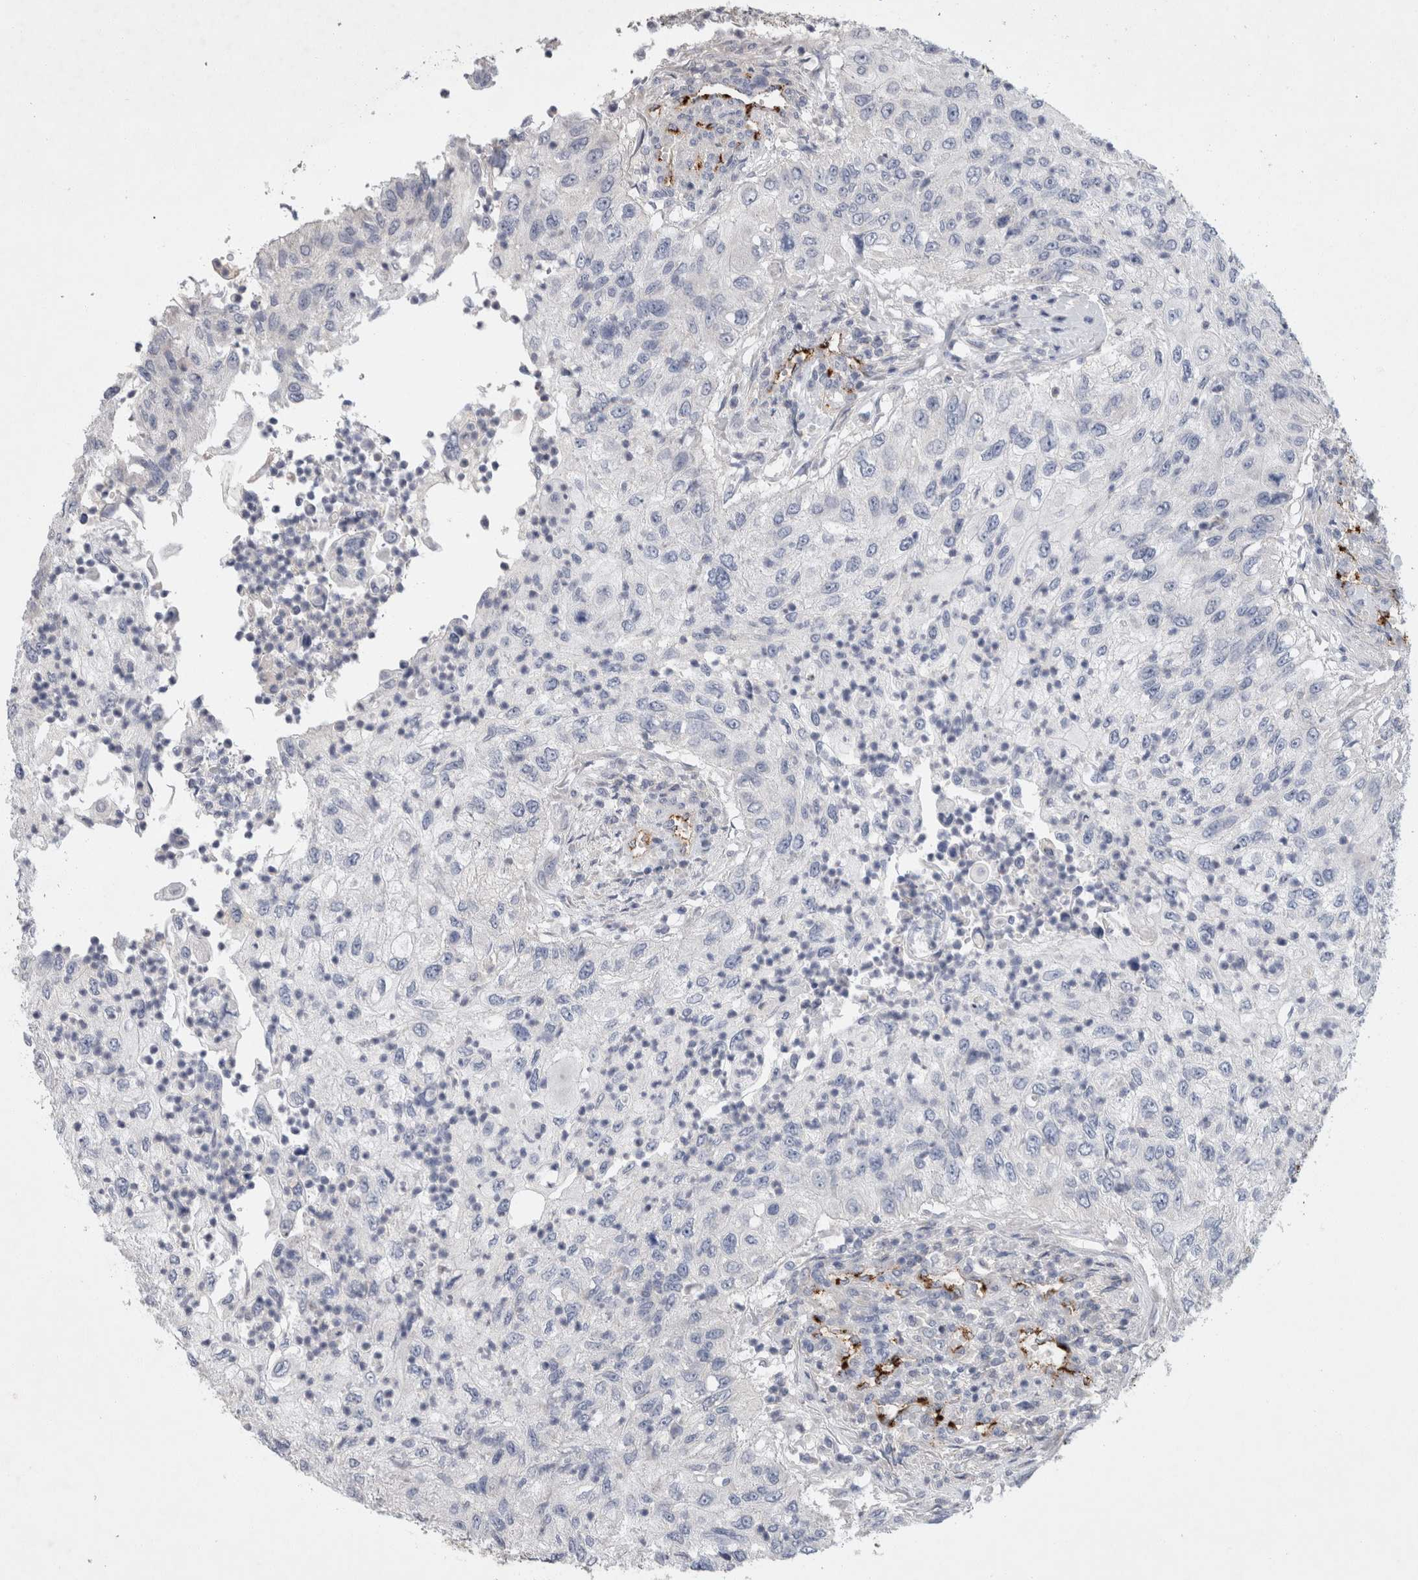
{"staining": {"intensity": "negative", "quantity": "none", "location": "none"}, "tissue": "urothelial cancer", "cell_type": "Tumor cells", "image_type": "cancer", "snomed": [{"axis": "morphology", "description": "Urothelial carcinoma, High grade"}, {"axis": "topography", "description": "Urinary bladder"}], "caption": "Urothelial cancer was stained to show a protein in brown. There is no significant expression in tumor cells.", "gene": "IARS2", "patient": {"sex": "female", "age": 60}}